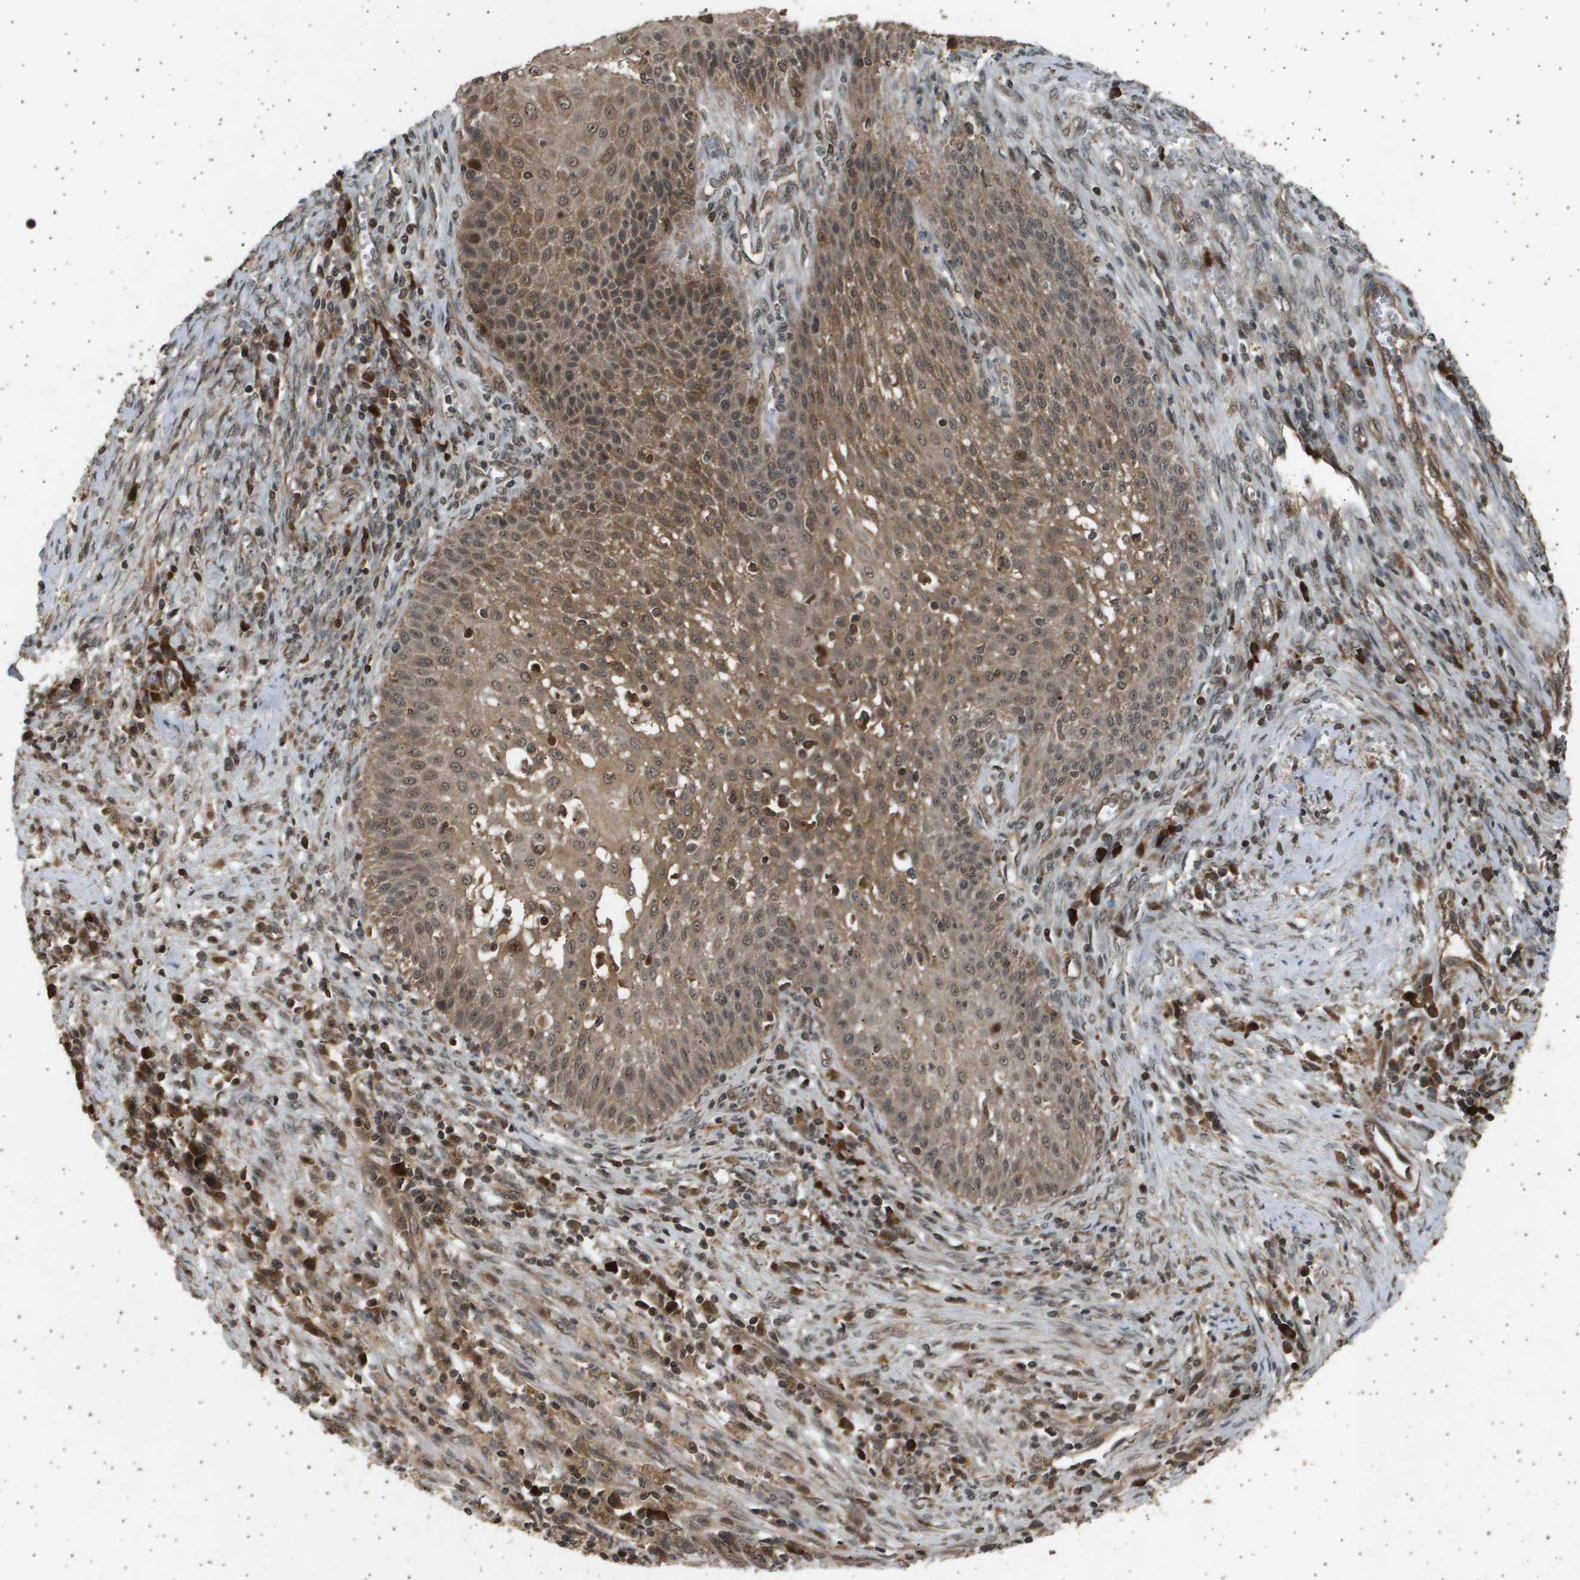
{"staining": {"intensity": "moderate", "quantity": ">75%", "location": "cytoplasmic/membranous,nuclear"}, "tissue": "cervical cancer", "cell_type": "Tumor cells", "image_type": "cancer", "snomed": [{"axis": "morphology", "description": "Adenocarcinoma, NOS"}, {"axis": "topography", "description": "Cervix"}], "caption": "Cervical adenocarcinoma tissue reveals moderate cytoplasmic/membranous and nuclear expression in about >75% of tumor cells, visualized by immunohistochemistry. Using DAB (brown) and hematoxylin (blue) stains, captured at high magnification using brightfield microscopy.", "gene": "TNRC6A", "patient": {"sex": "female", "age": 44}}